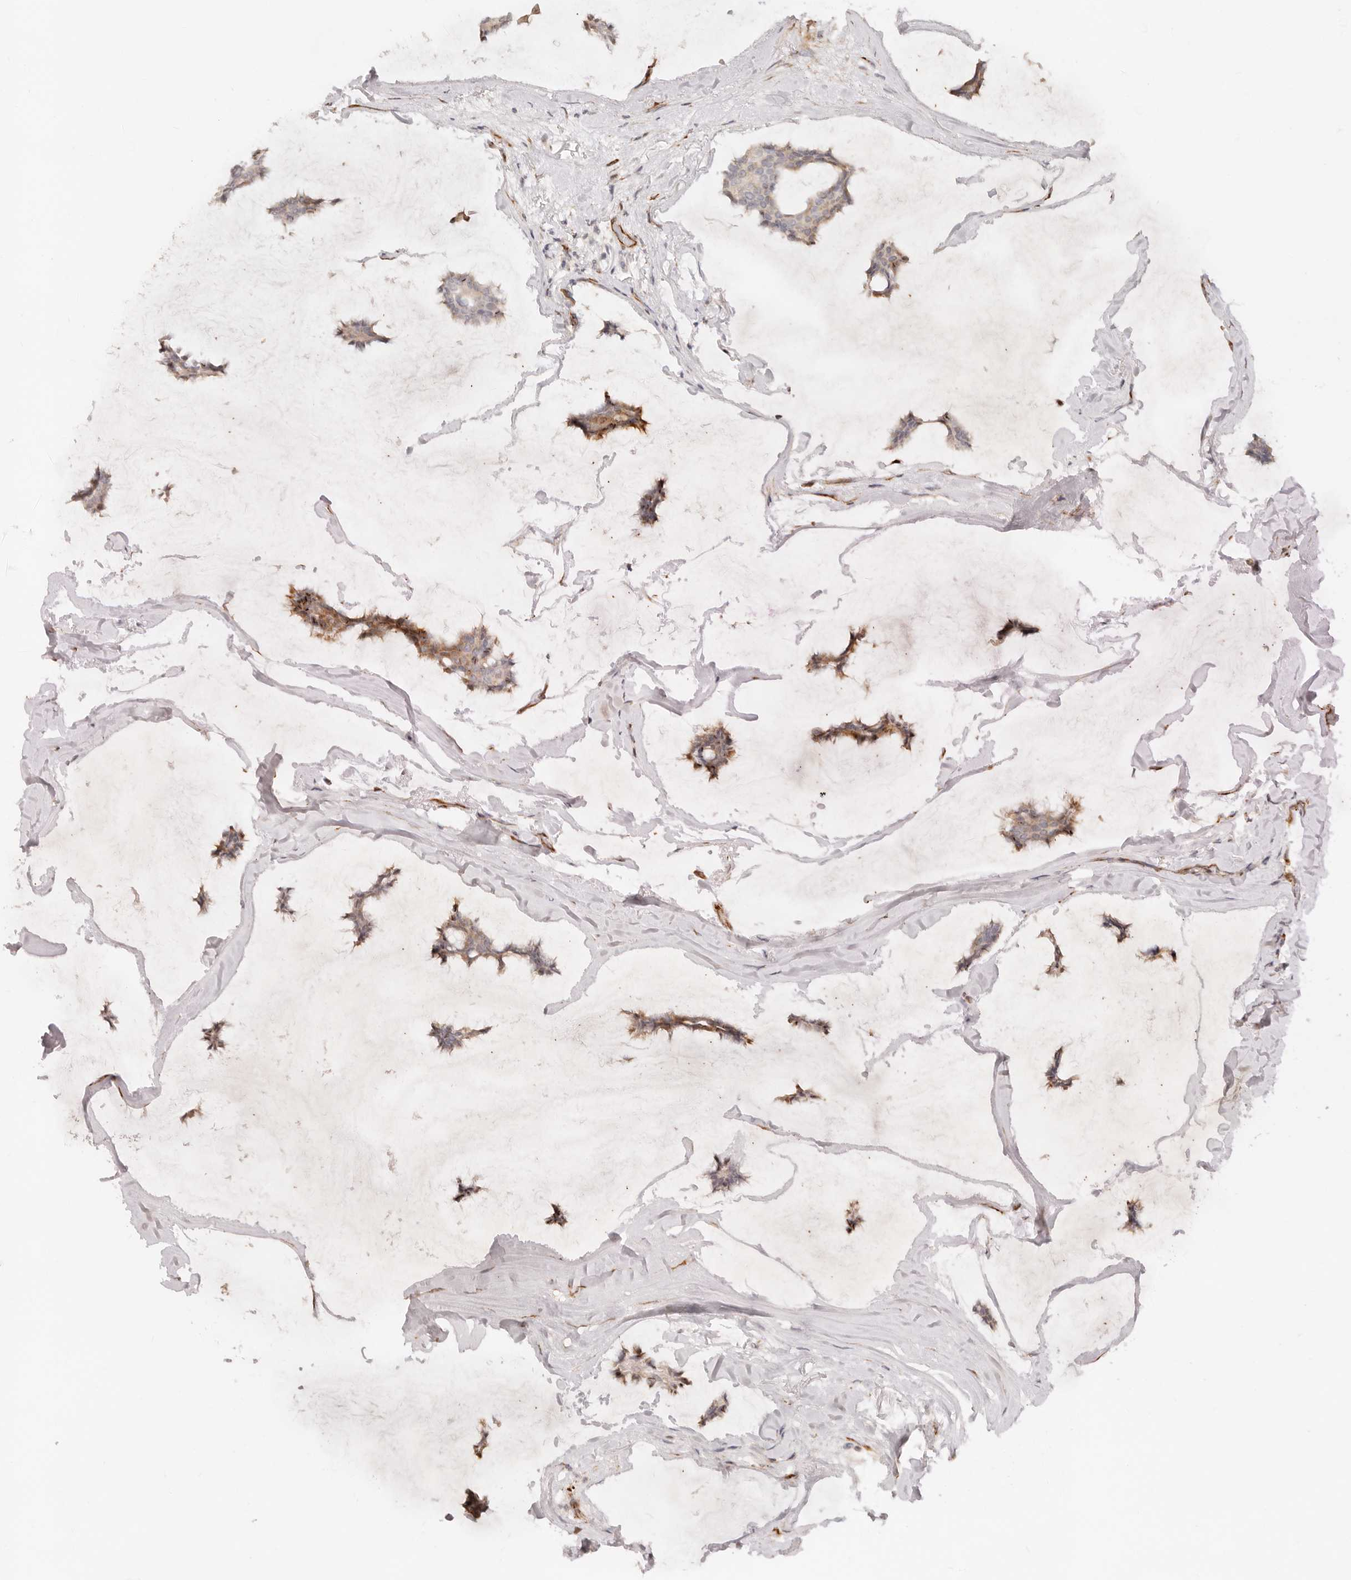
{"staining": {"intensity": "moderate", "quantity": ">75%", "location": "cytoplasmic/membranous"}, "tissue": "breast cancer", "cell_type": "Tumor cells", "image_type": "cancer", "snomed": [{"axis": "morphology", "description": "Duct carcinoma"}, {"axis": "topography", "description": "Breast"}], "caption": "High-magnification brightfield microscopy of intraductal carcinoma (breast) stained with DAB (brown) and counterstained with hematoxylin (blue). tumor cells exhibit moderate cytoplasmic/membranous positivity is identified in about>75% of cells.", "gene": "SASS6", "patient": {"sex": "female", "age": 93}}